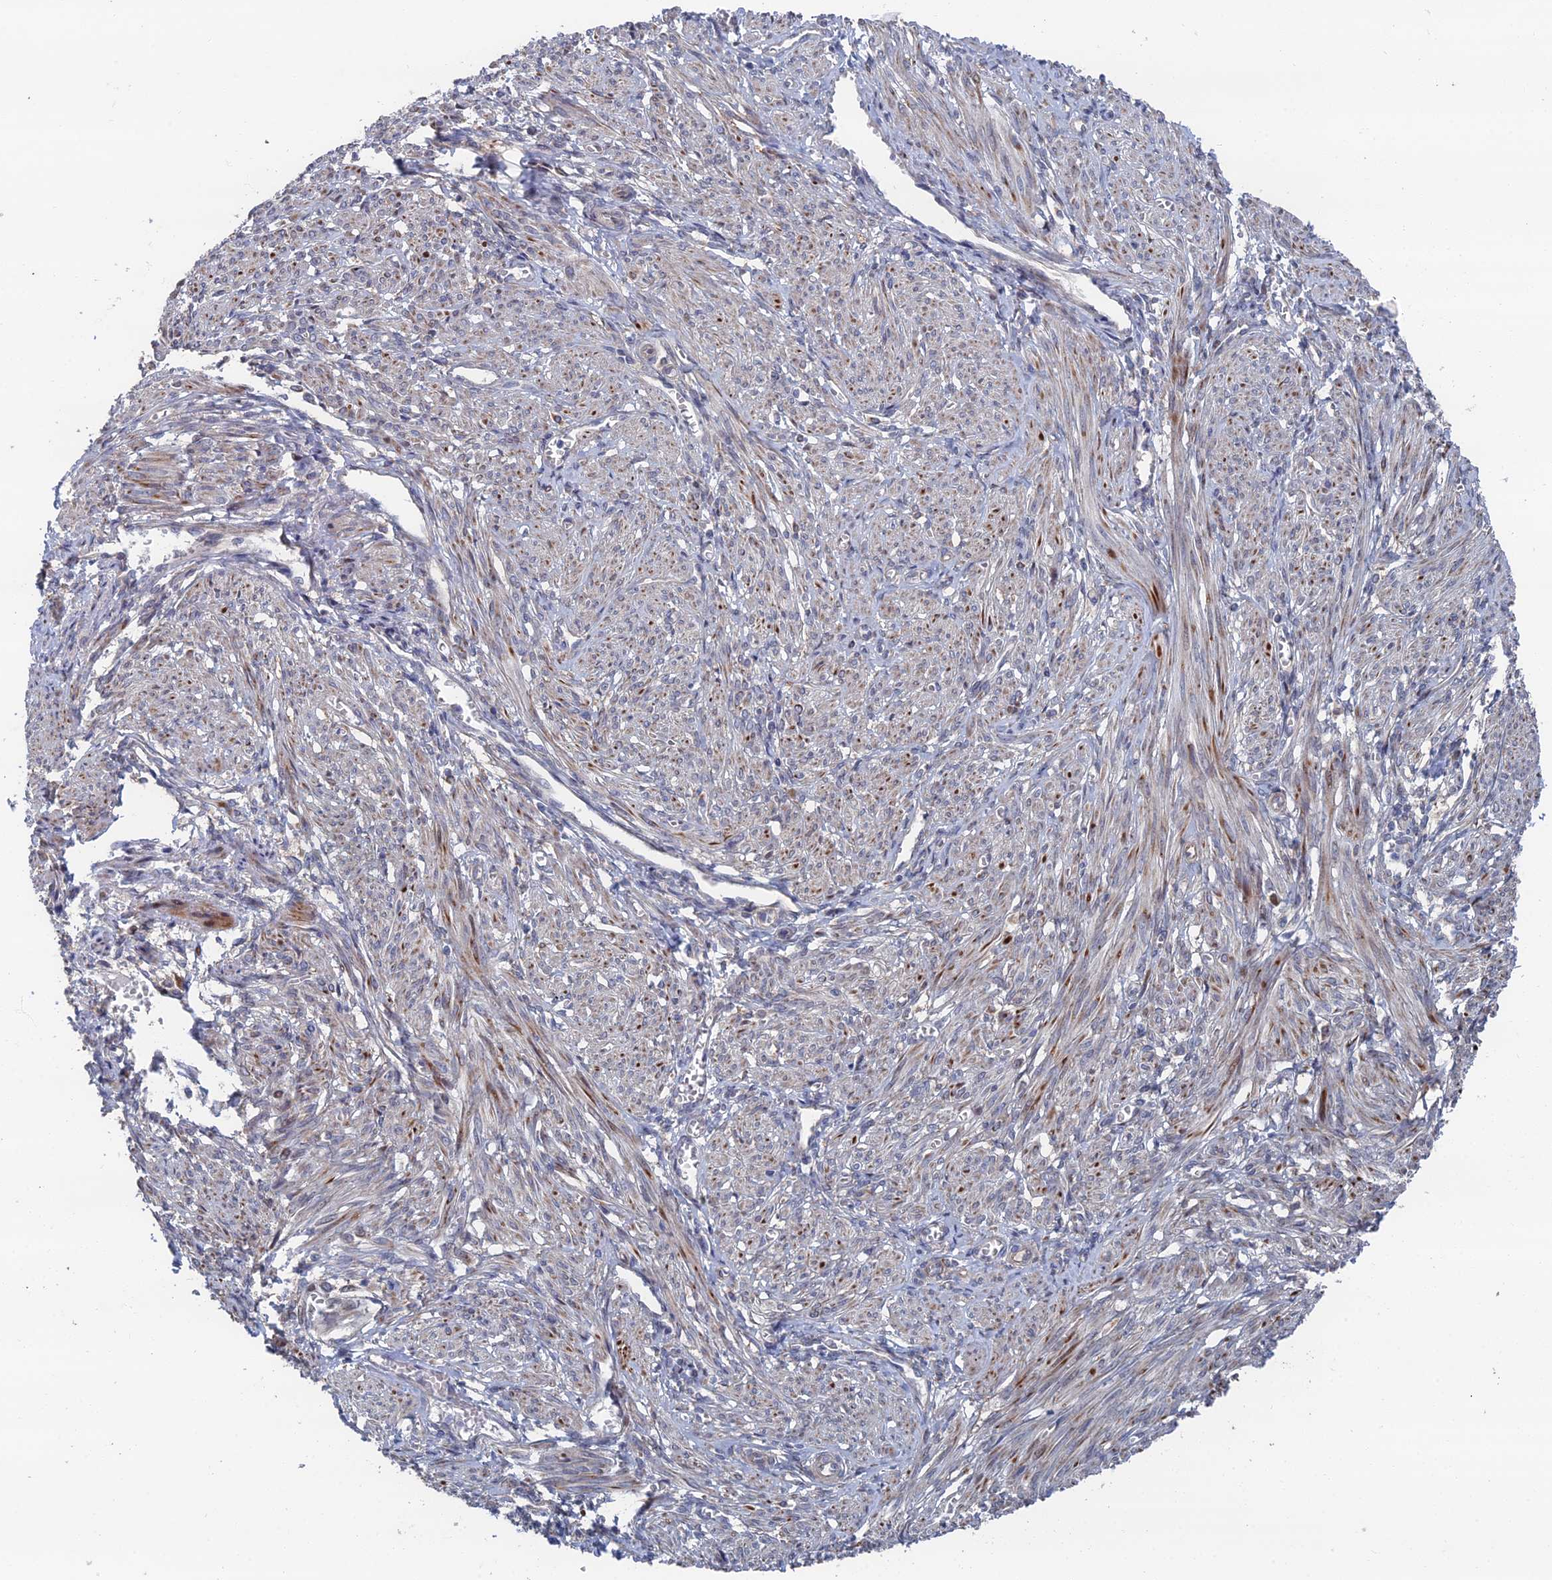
{"staining": {"intensity": "moderate", "quantity": "25%-75%", "location": "cytoplasmic/membranous"}, "tissue": "smooth muscle", "cell_type": "Smooth muscle cells", "image_type": "normal", "snomed": [{"axis": "morphology", "description": "Normal tissue, NOS"}, {"axis": "topography", "description": "Smooth muscle"}], "caption": "High-magnification brightfield microscopy of unremarkable smooth muscle stained with DAB (3,3'-diaminobenzidine) (brown) and counterstained with hematoxylin (blue). smooth muscle cells exhibit moderate cytoplasmic/membranous expression is identified in approximately25%-75% of cells.", "gene": "GTF2IRD1", "patient": {"sex": "female", "age": 39}}